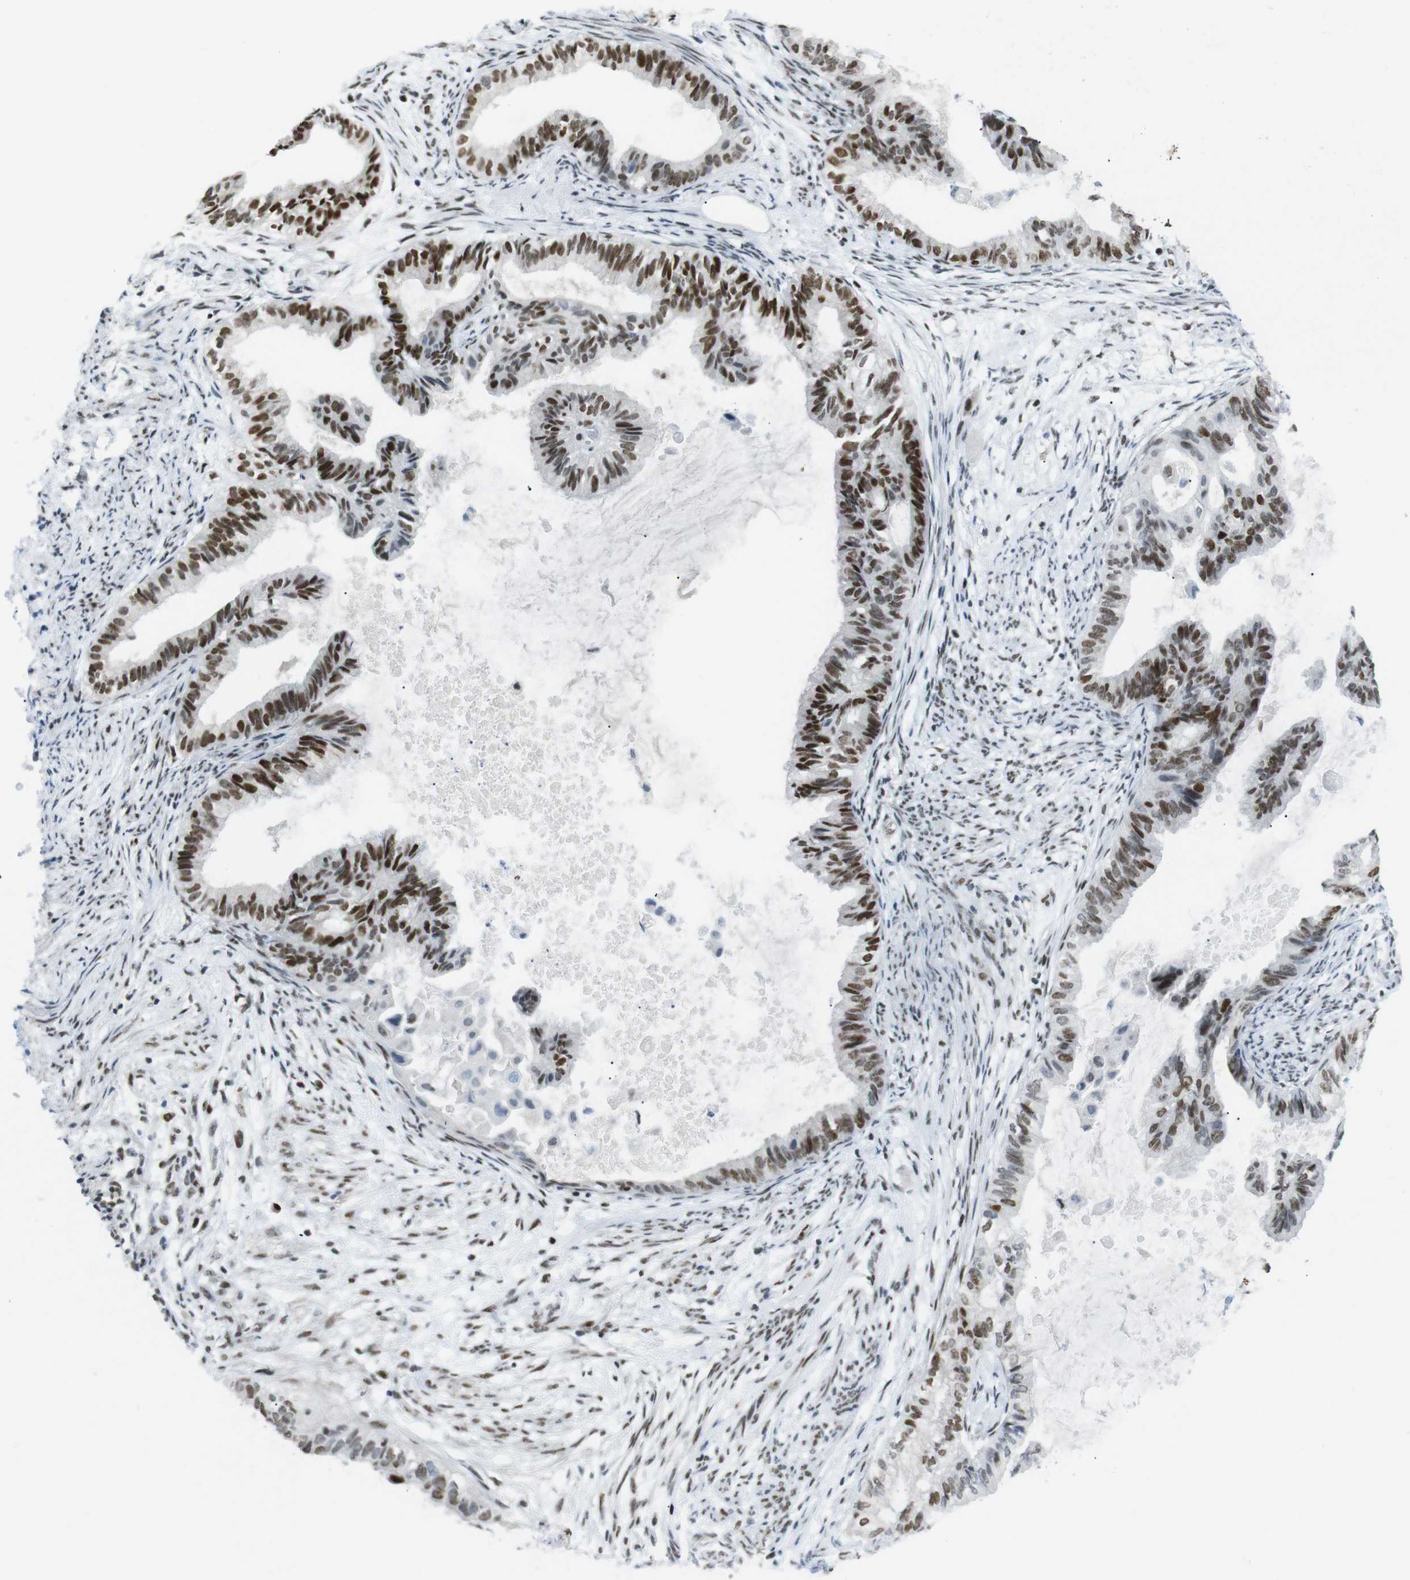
{"staining": {"intensity": "strong", "quantity": ">75%", "location": "nuclear"}, "tissue": "cervical cancer", "cell_type": "Tumor cells", "image_type": "cancer", "snomed": [{"axis": "morphology", "description": "Normal tissue, NOS"}, {"axis": "morphology", "description": "Adenocarcinoma, NOS"}, {"axis": "topography", "description": "Cervix"}, {"axis": "topography", "description": "Endometrium"}], "caption": "This image exhibits immunohistochemistry (IHC) staining of human cervical cancer, with high strong nuclear expression in approximately >75% of tumor cells.", "gene": "RIOX2", "patient": {"sex": "female", "age": 86}}